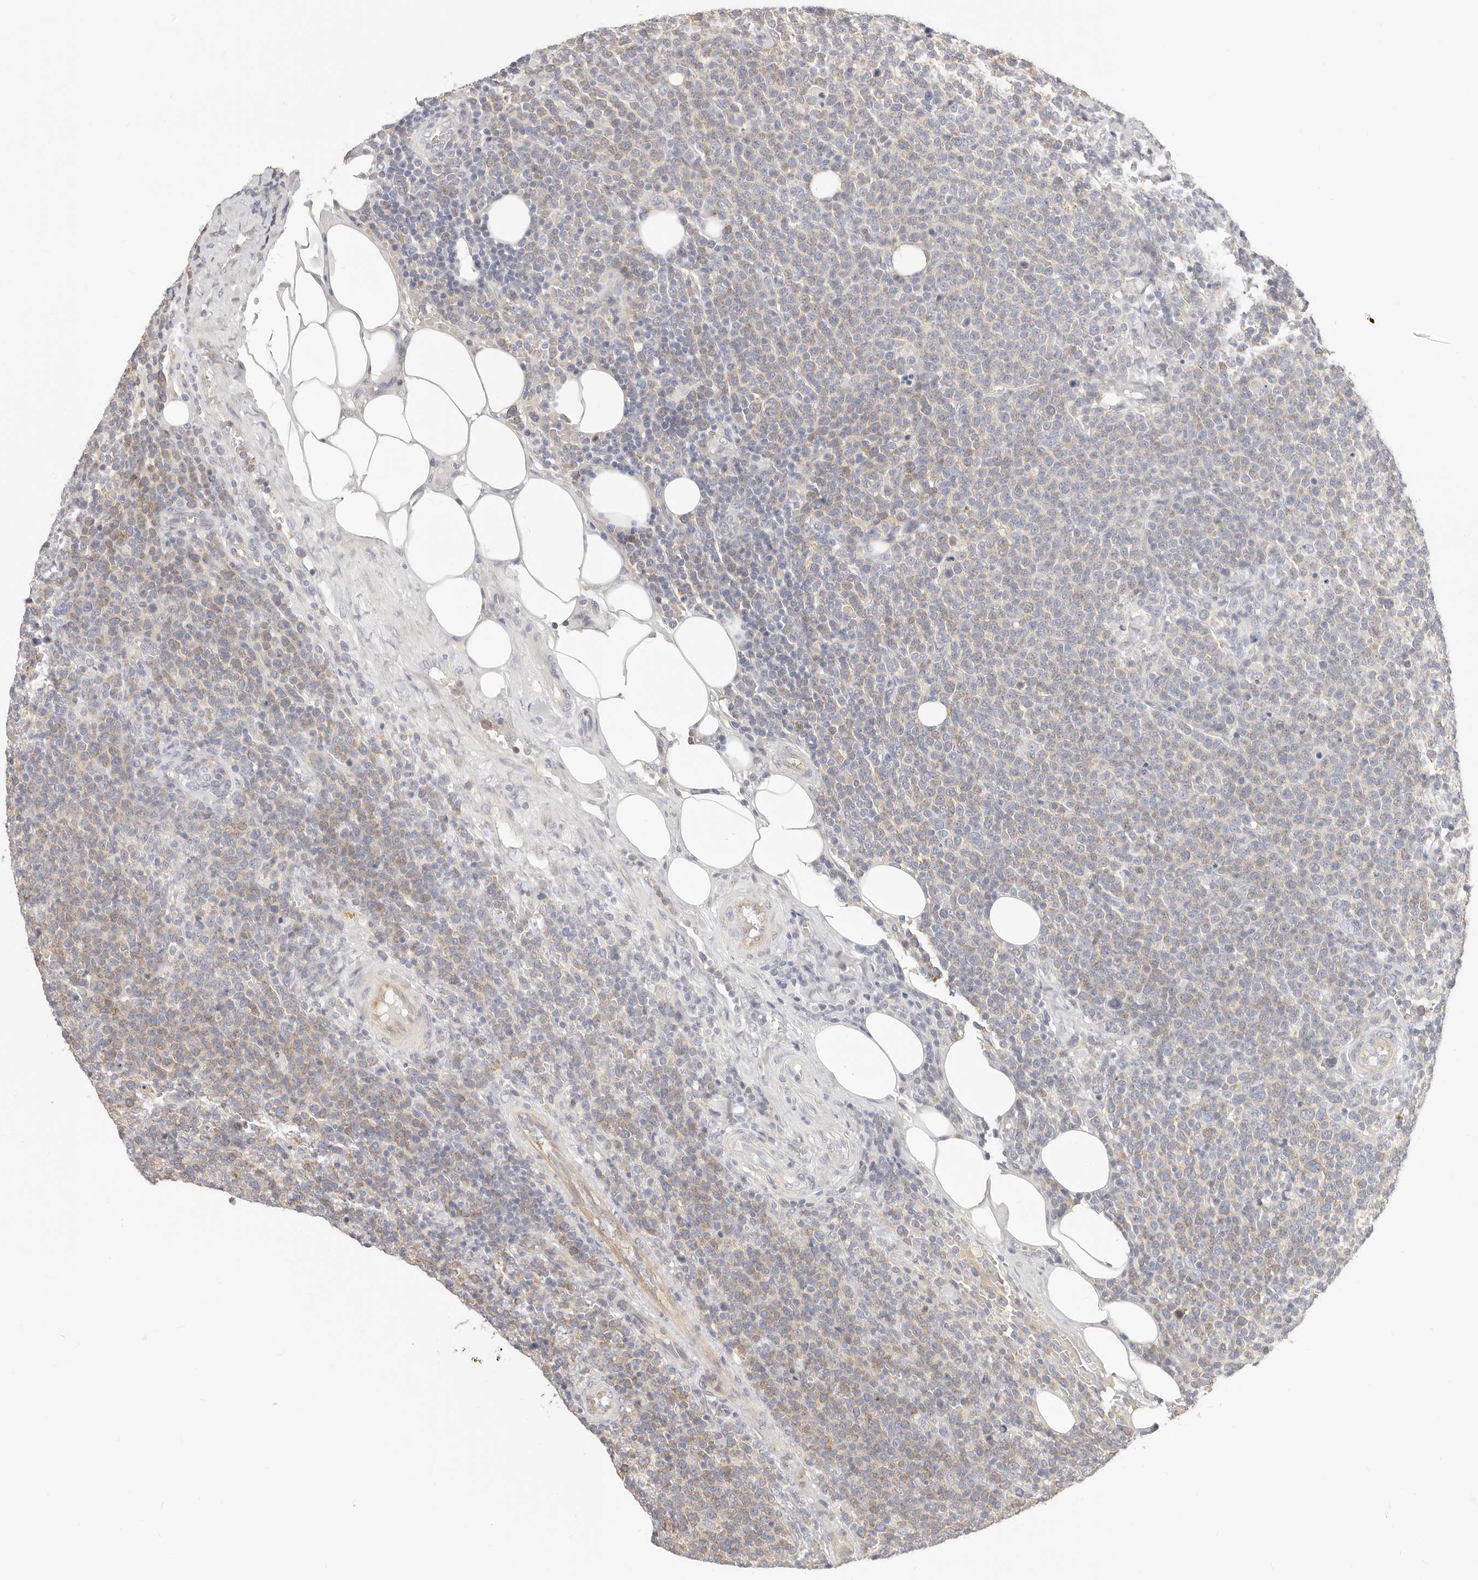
{"staining": {"intensity": "weak", "quantity": "25%-75%", "location": "cytoplasmic/membranous"}, "tissue": "lymphoma", "cell_type": "Tumor cells", "image_type": "cancer", "snomed": [{"axis": "morphology", "description": "Malignant lymphoma, non-Hodgkin's type, High grade"}, {"axis": "topography", "description": "Lymph node"}], "caption": "IHC (DAB) staining of high-grade malignant lymphoma, non-Hodgkin's type displays weak cytoplasmic/membranous protein staining in approximately 25%-75% of tumor cells. The protein of interest is stained brown, and the nuclei are stained in blue (DAB (3,3'-diaminobenzidine) IHC with brightfield microscopy, high magnification).", "gene": "DTNBP1", "patient": {"sex": "male", "age": 61}}